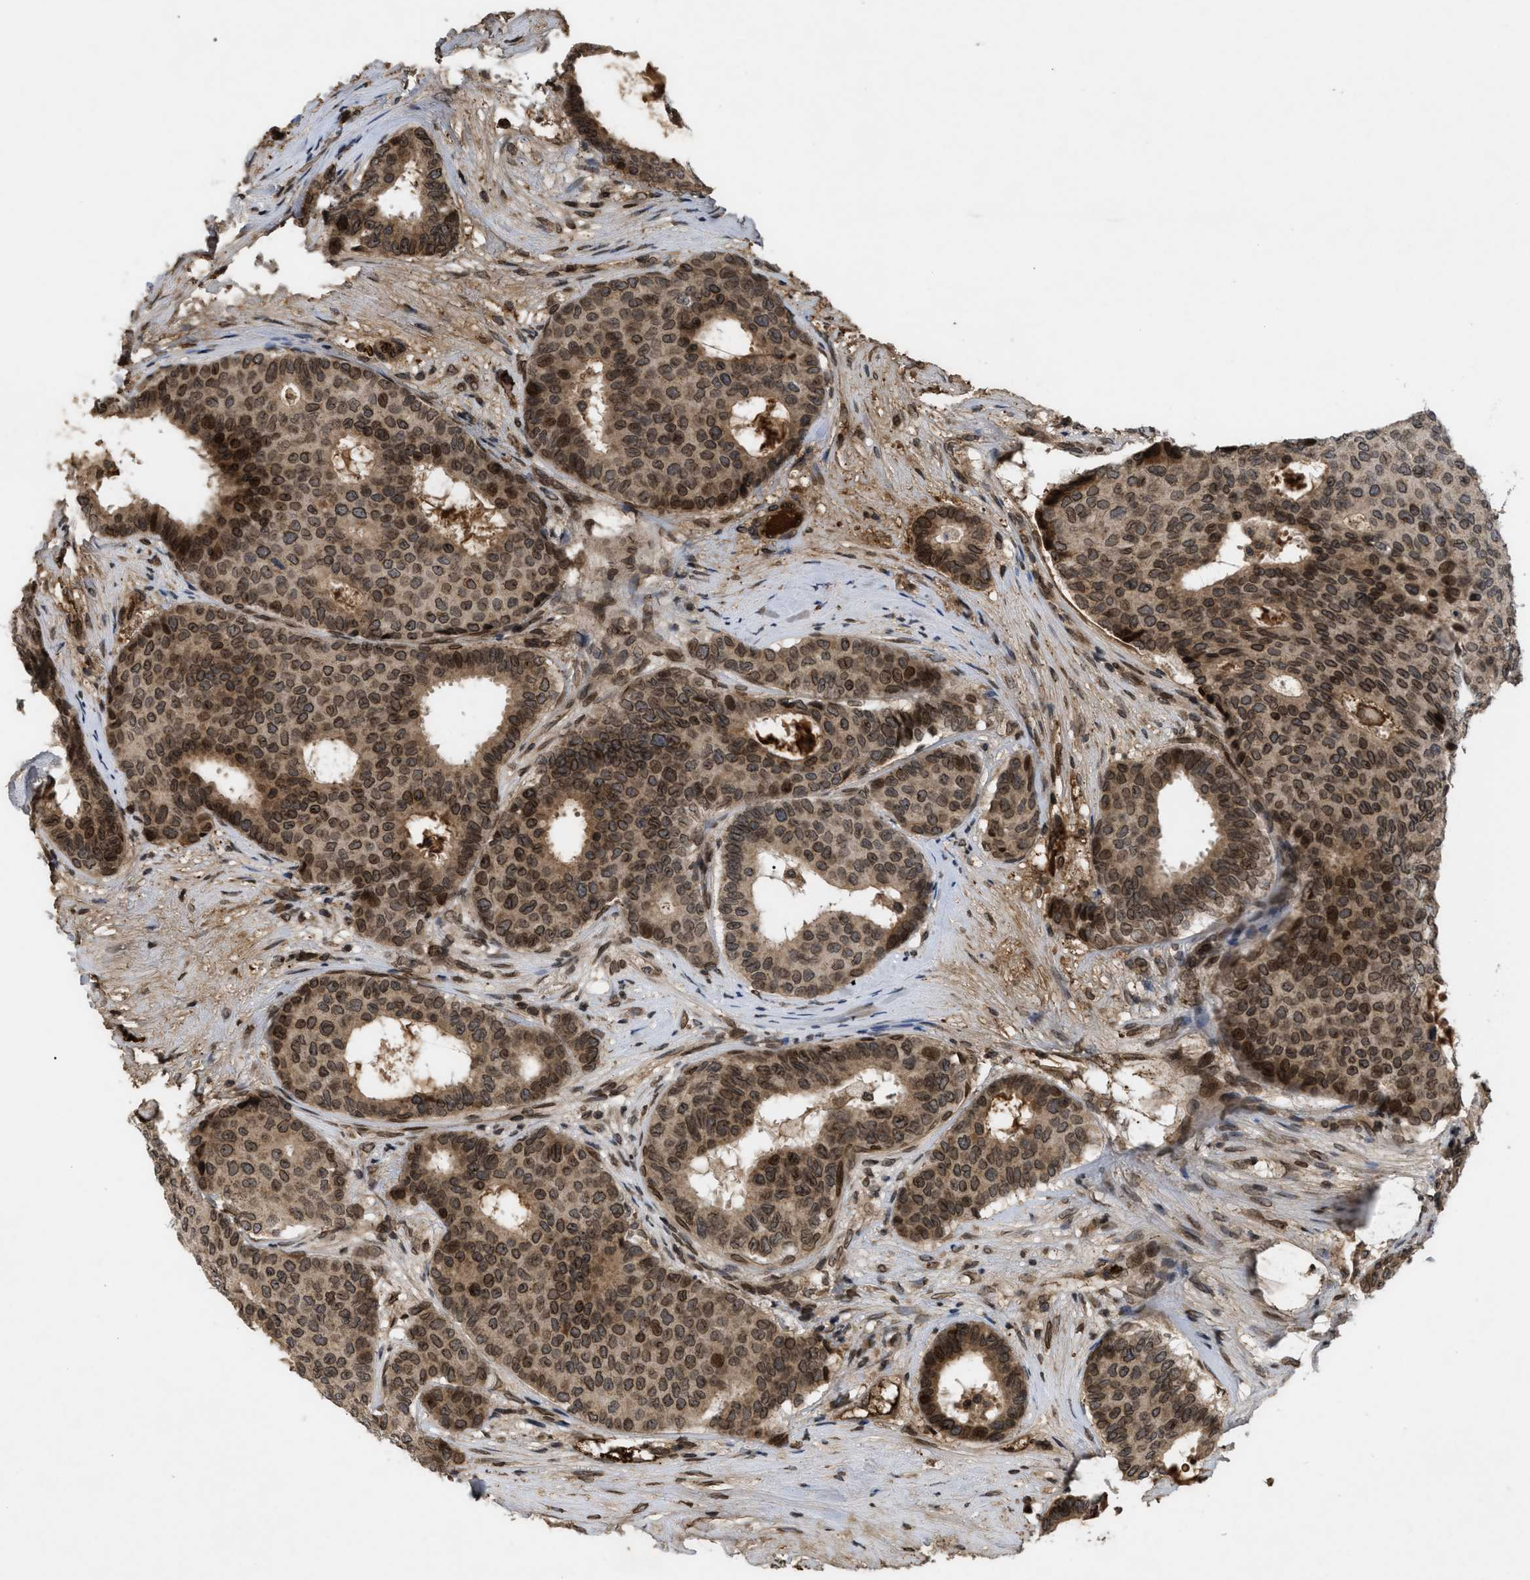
{"staining": {"intensity": "moderate", "quantity": ">75%", "location": "cytoplasmic/membranous,nuclear"}, "tissue": "breast cancer", "cell_type": "Tumor cells", "image_type": "cancer", "snomed": [{"axis": "morphology", "description": "Duct carcinoma"}, {"axis": "topography", "description": "Breast"}], "caption": "Breast cancer stained for a protein (brown) shows moderate cytoplasmic/membranous and nuclear positive staining in about >75% of tumor cells.", "gene": "CRY1", "patient": {"sex": "female", "age": 75}}